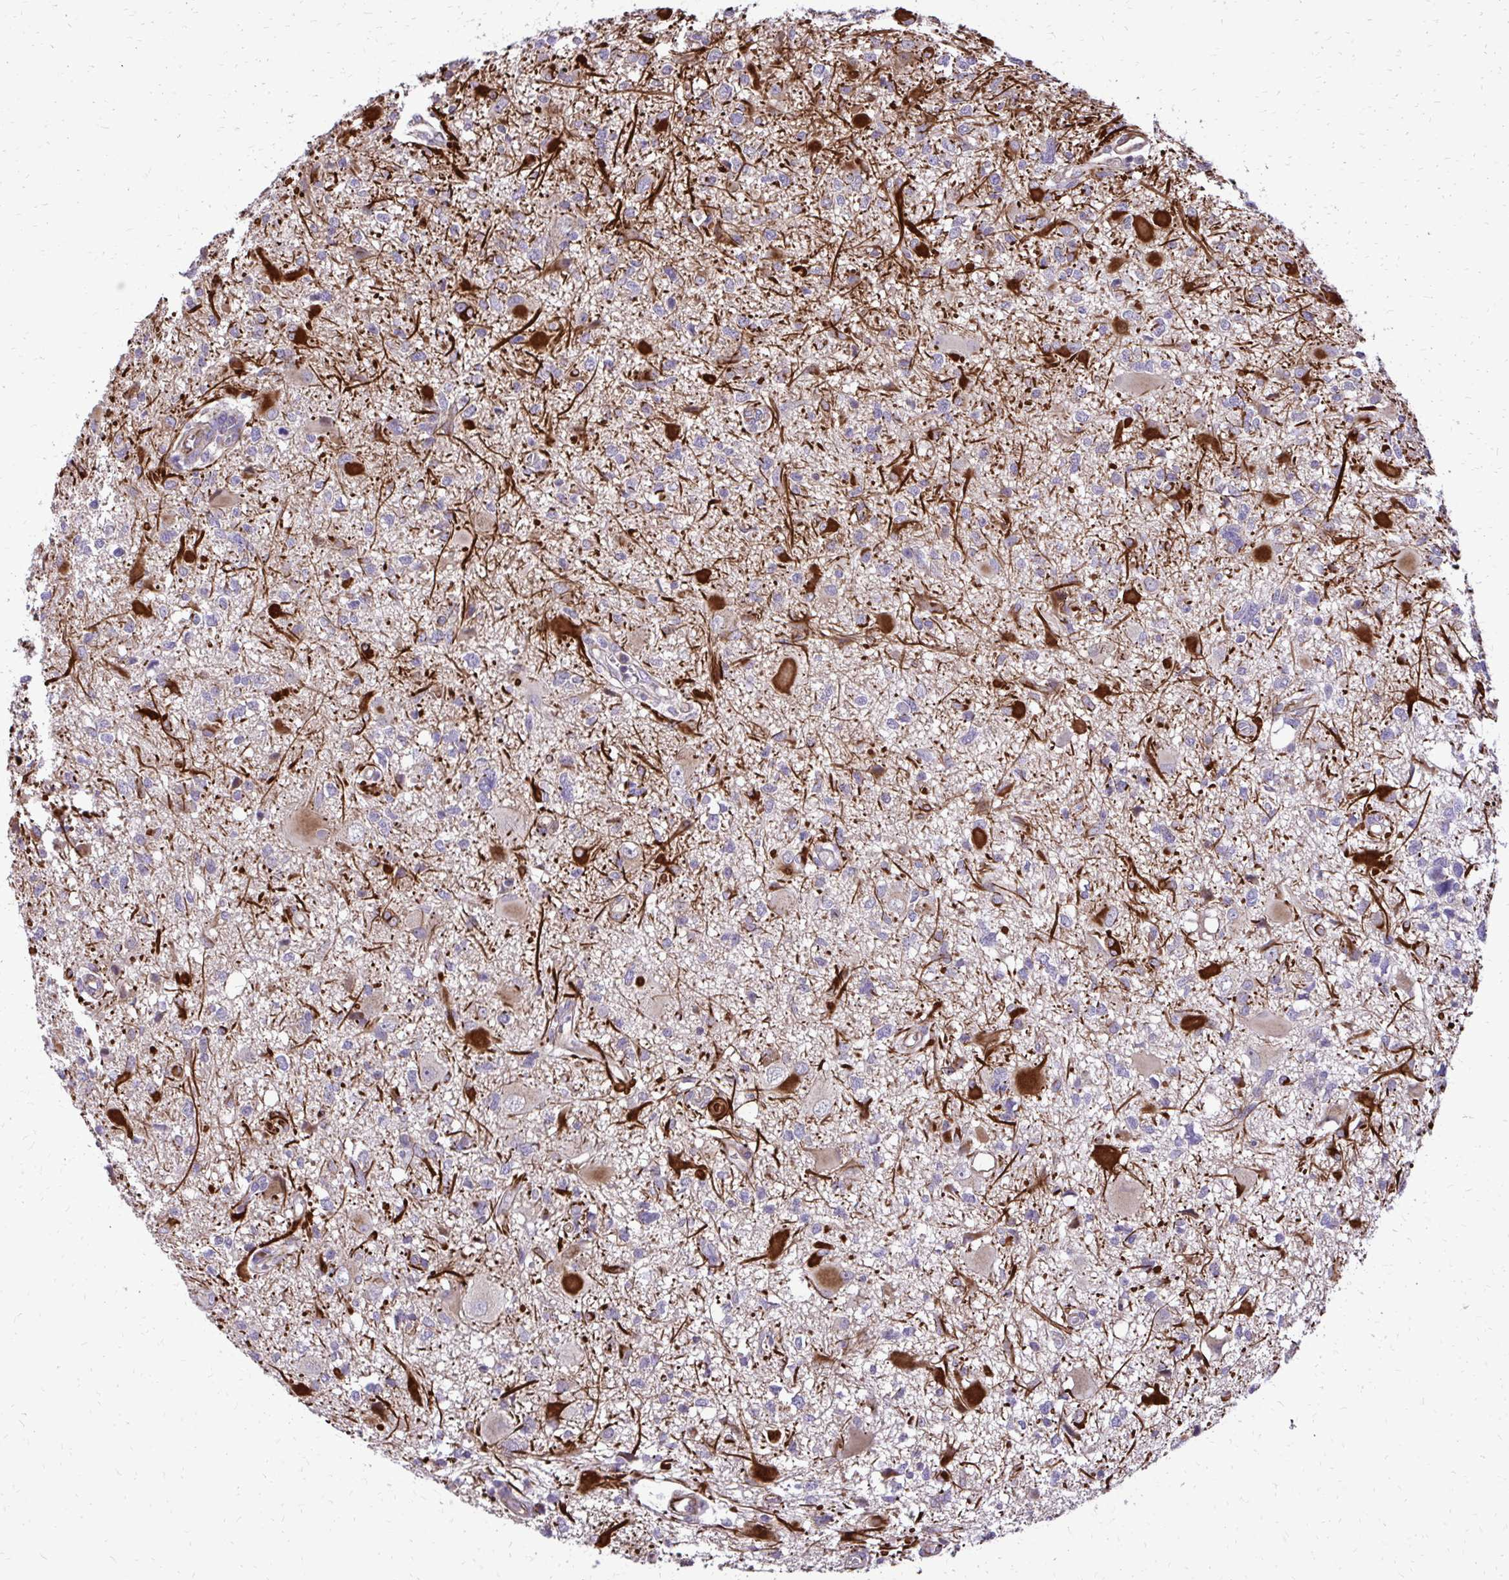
{"staining": {"intensity": "strong", "quantity": "<25%", "location": "cytoplasmic/membranous"}, "tissue": "glioma", "cell_type": "Tumor cells", "image_type": "cancer", "snomed": [{"axis": "morphology", "description": "Glioma, malignant, High grade"}, {"axis": "topography", "description": "Brain"}], "caption": "Strong cytoplasmic/membranous positivity is appreciated in approximately <25% of tumor cells in malignant high-grade glioma. (DAB (3,3'-diaminobenzidine) IHC with brightfield microscopy, high magnification).", "gene": "ABCC3", "patient": {"sex": "male", "age": 54}}